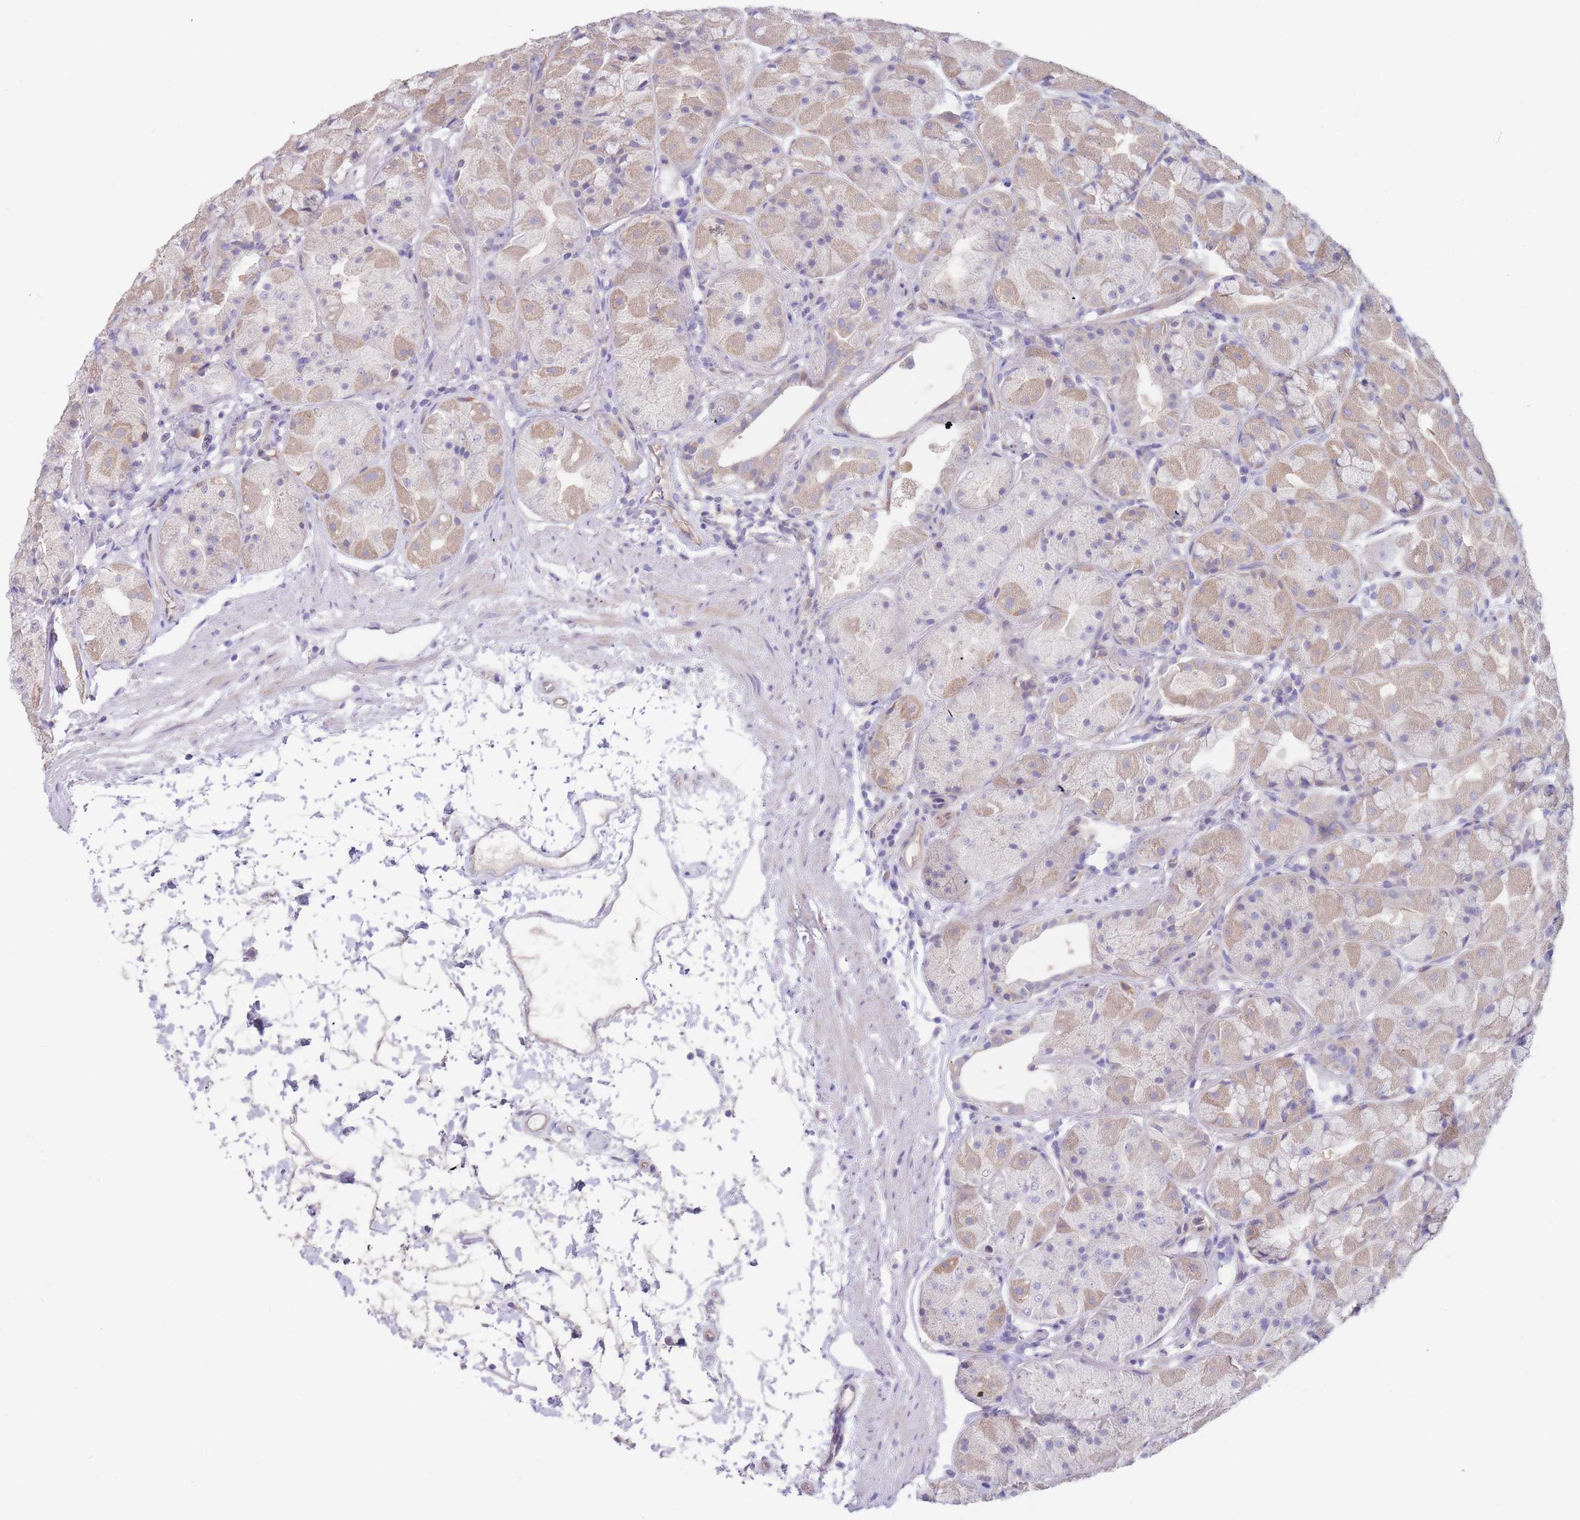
{"staining": {"intensity": "weak", "quantity": "25%-75%", "location": "cytoplasmic/membranous"}, "tissue": "stomach", "cell_type": "Glandular cells", "image_type": "normal", "snomed": [{"axis": "morphology", "description": "Normal tissue, NOS"}, {"axis": "topography", "description": "Stomach"}], "caption": "Brown immunohistochemical staining in unremarkable human stomach exhibits weak cytoplasmic/membranous staining in approximately 25%-75% of glandular cells.", "gene": "ZNF281", "patient": {"sex": "male", "age": 57}}